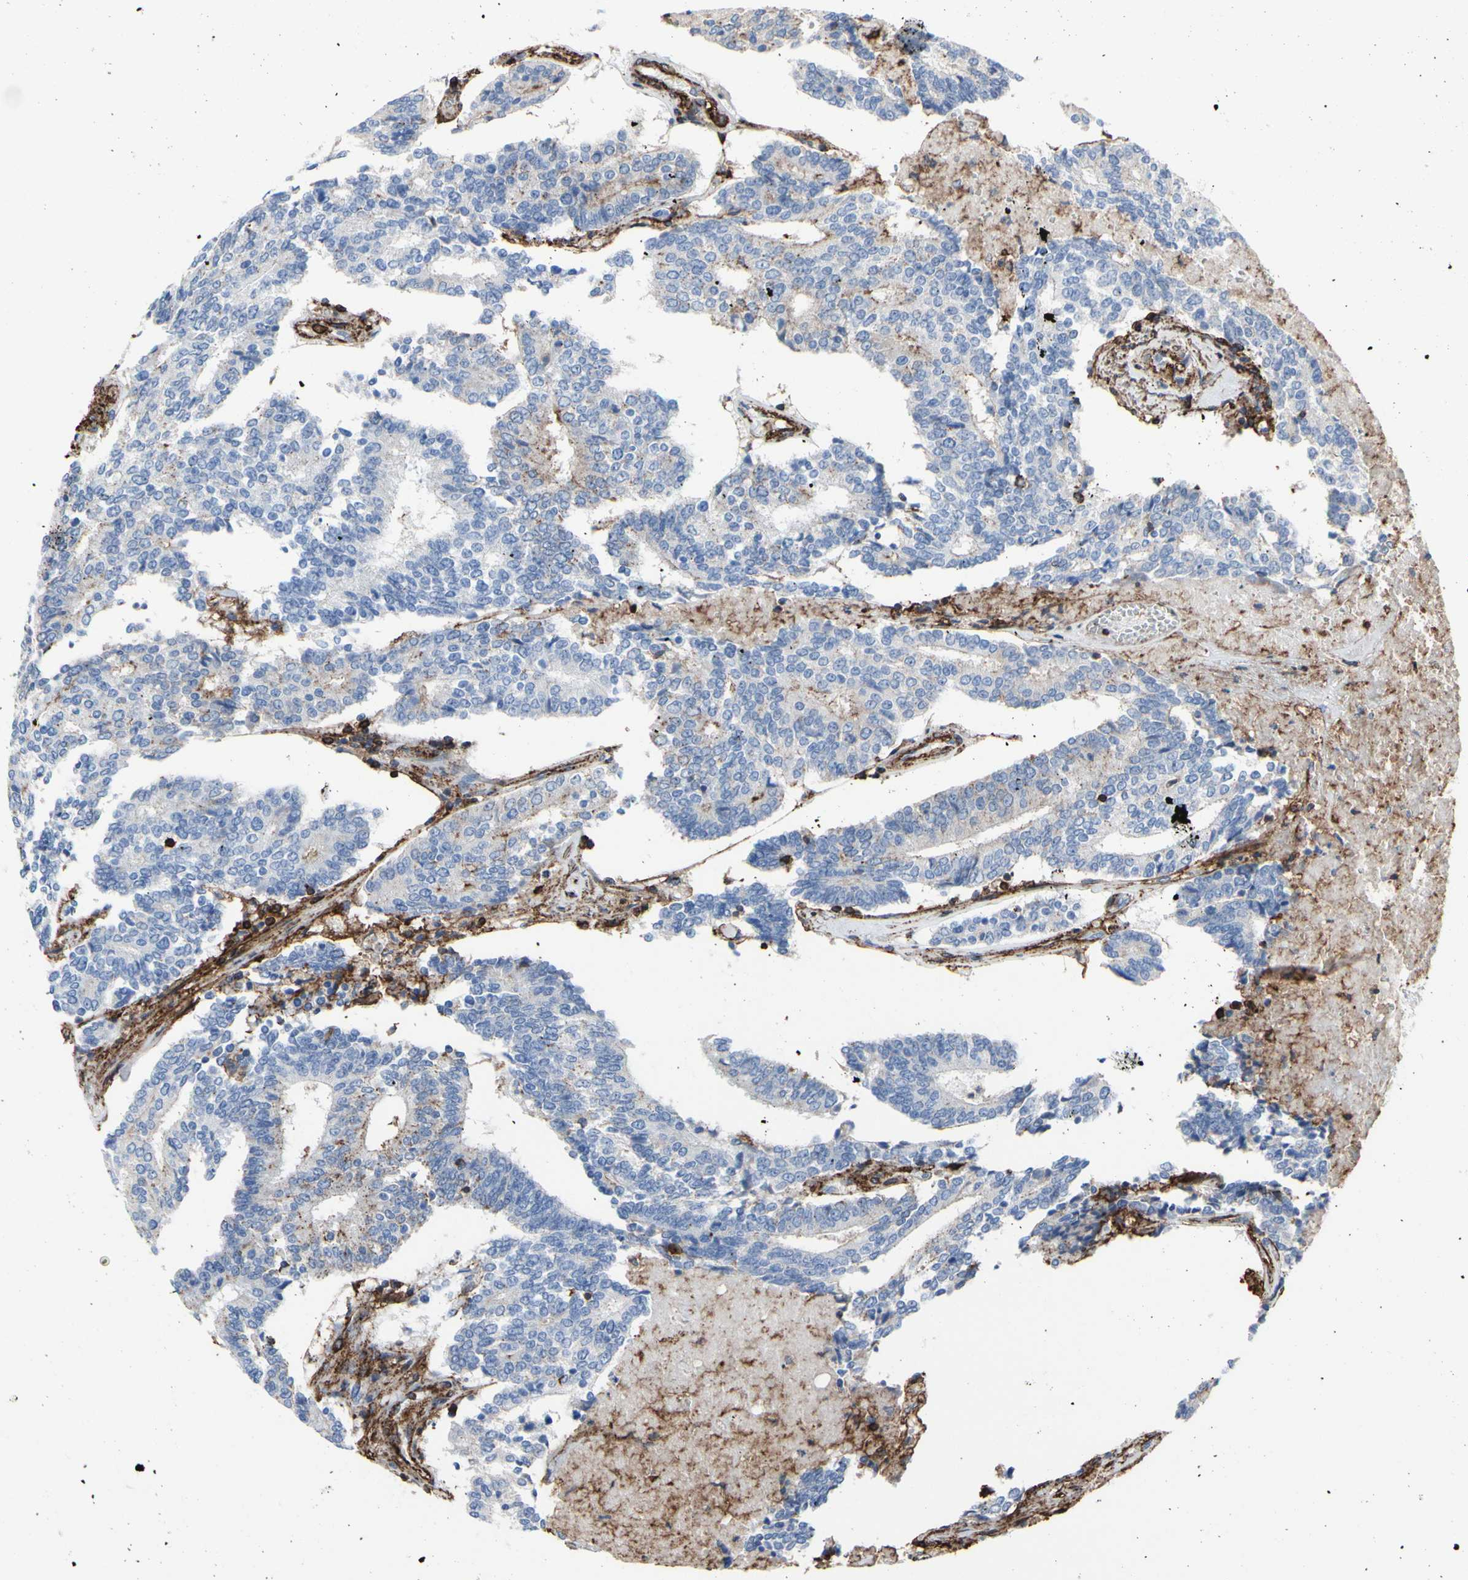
{"staining": {"intensity": "negative", "quantity": "none", "location": "none"}, "tissue": "prostate cancer", "cell_type": "Tumor cells", "image_type": "cancer", "snomed": [{"axis": "morphology", "description": "Adenocarcinoma, High grade"}, {"axis": "topography", "description": "Prostate"}], "caption": "DAB immunohistochemical staining of human high-grade adenocarcinoma (prostate) reveals no significant staining in tumor cells.", "gene": "ANXA6", "patient": {"sex": "male", "age": 55}}